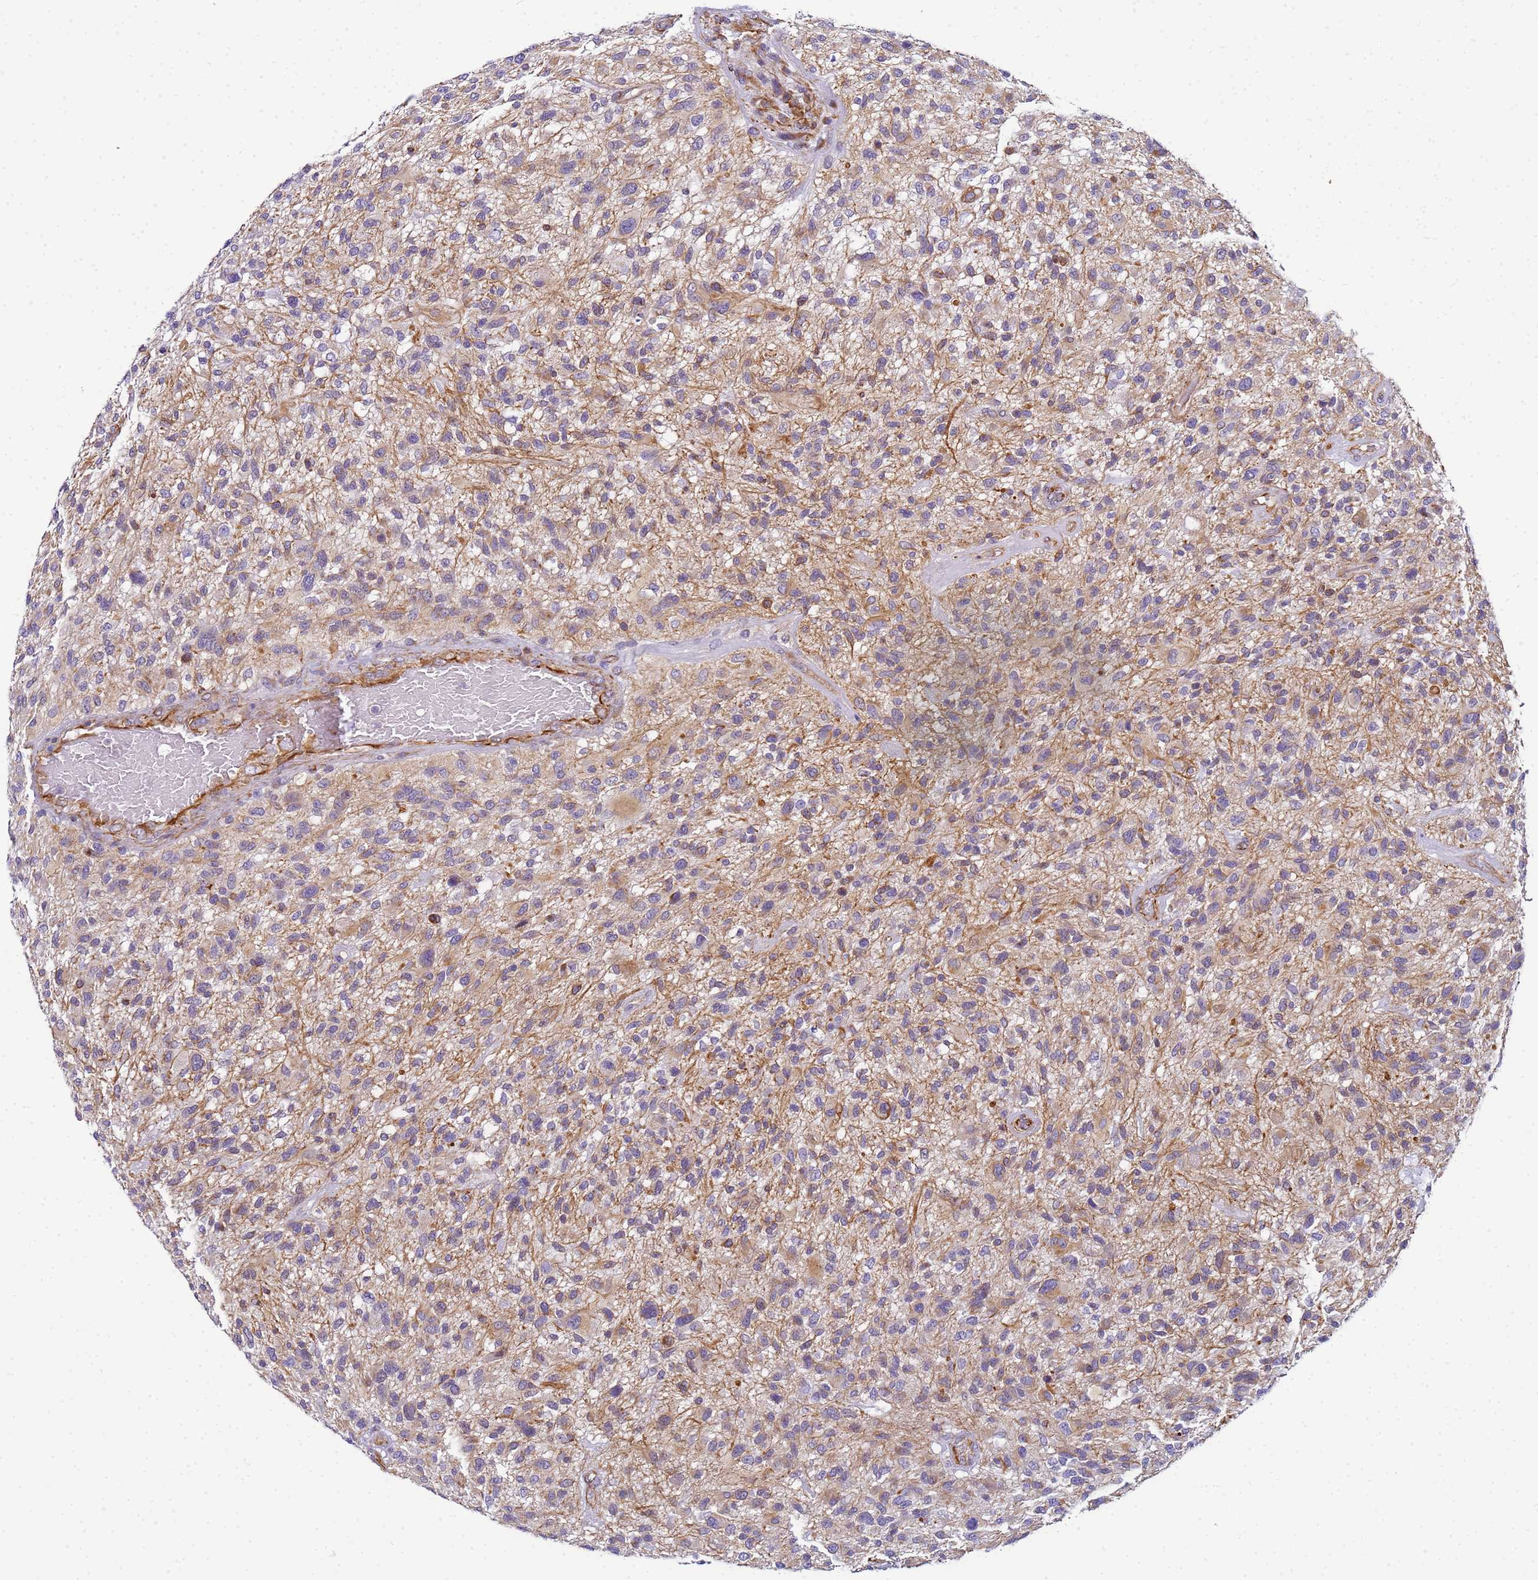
{"staining": {"intensity": "moderate", "quantity": "<25%", "location": "cytoplasmic/membranous"}, "tissue": "glioma", "cell_type": "Tumor cells", "image_type": "cancer", "snomed": [{"axis": "morphology", "description": "Glioma, malignant, High grade"}, {"axis": "topography", "description": "Brain"}], "caption": "Immunohistochemical staining of human glioma shows moderate cytoplasmic/membranous protein expression in approximately <25% of tumor cells.", "gene": "UBXN2B", "patient": {"sex": "male", "age": 47}}